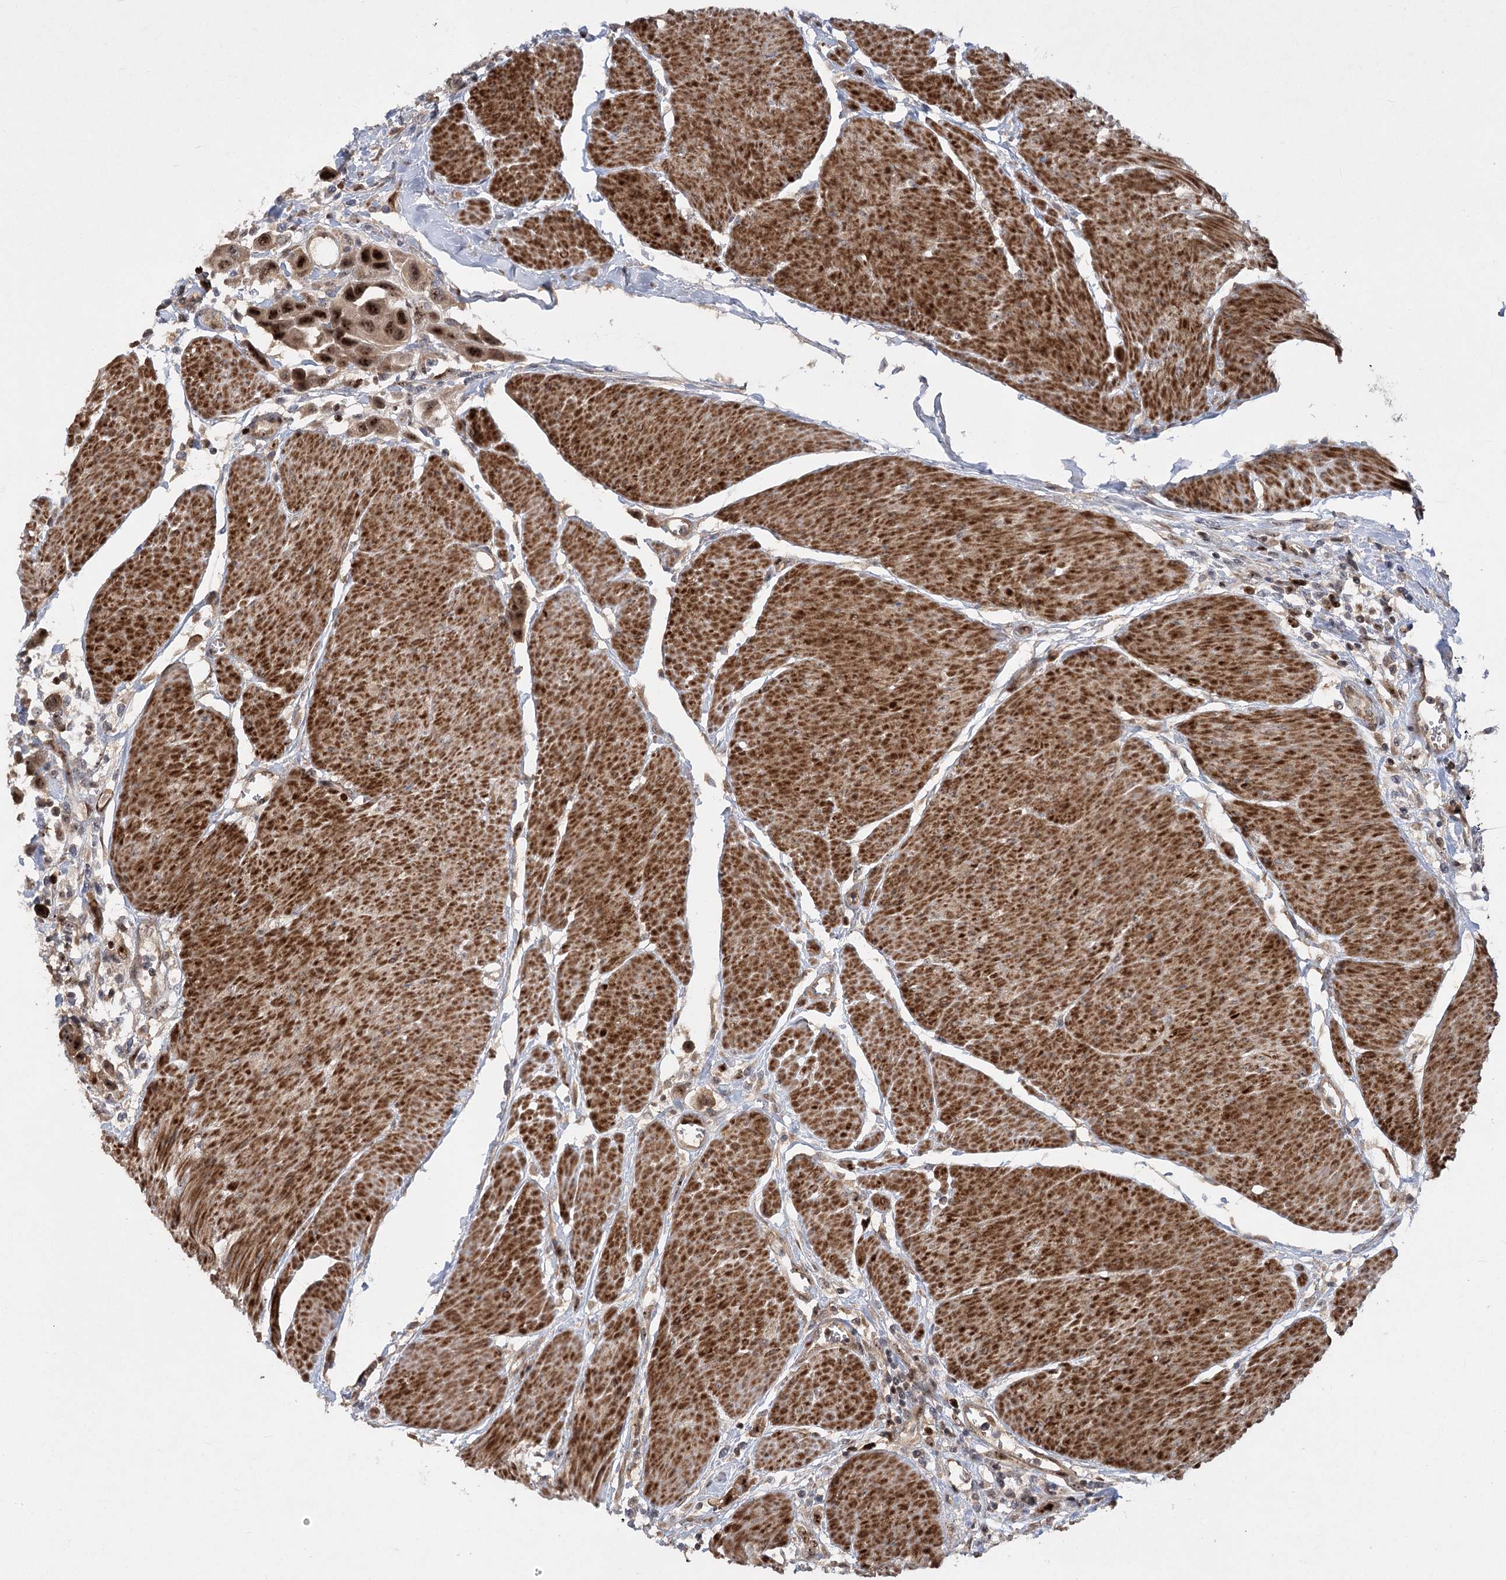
{"staining": {"intensity": "strong", "quantity": ">75%", "location": "cytoplasmic/membranous,nuclear"}, "tissue": "urothelial cancer", "cell_type": "Tumor cells", "image_type": "cancer", "snomed": [{"axis": "morphology", "description": "Urothelial carcinoma, High grade"}, {"axis": "topography", "description": "Urinary bladder"}], "caption": "Immunohistochemical staining of human high-grade urothelial carcinoma demonstrates high levels of strong cytoplasmic/membranous and nuclear protein staining in about >75% of tumor cells. (DAB (3,3'-diaminobenzidine) IHC, brown staining for protein, blue staining for nuclei).", "gene": "PIK3C2A", "patient": {"sex": "male", "age": 50}}